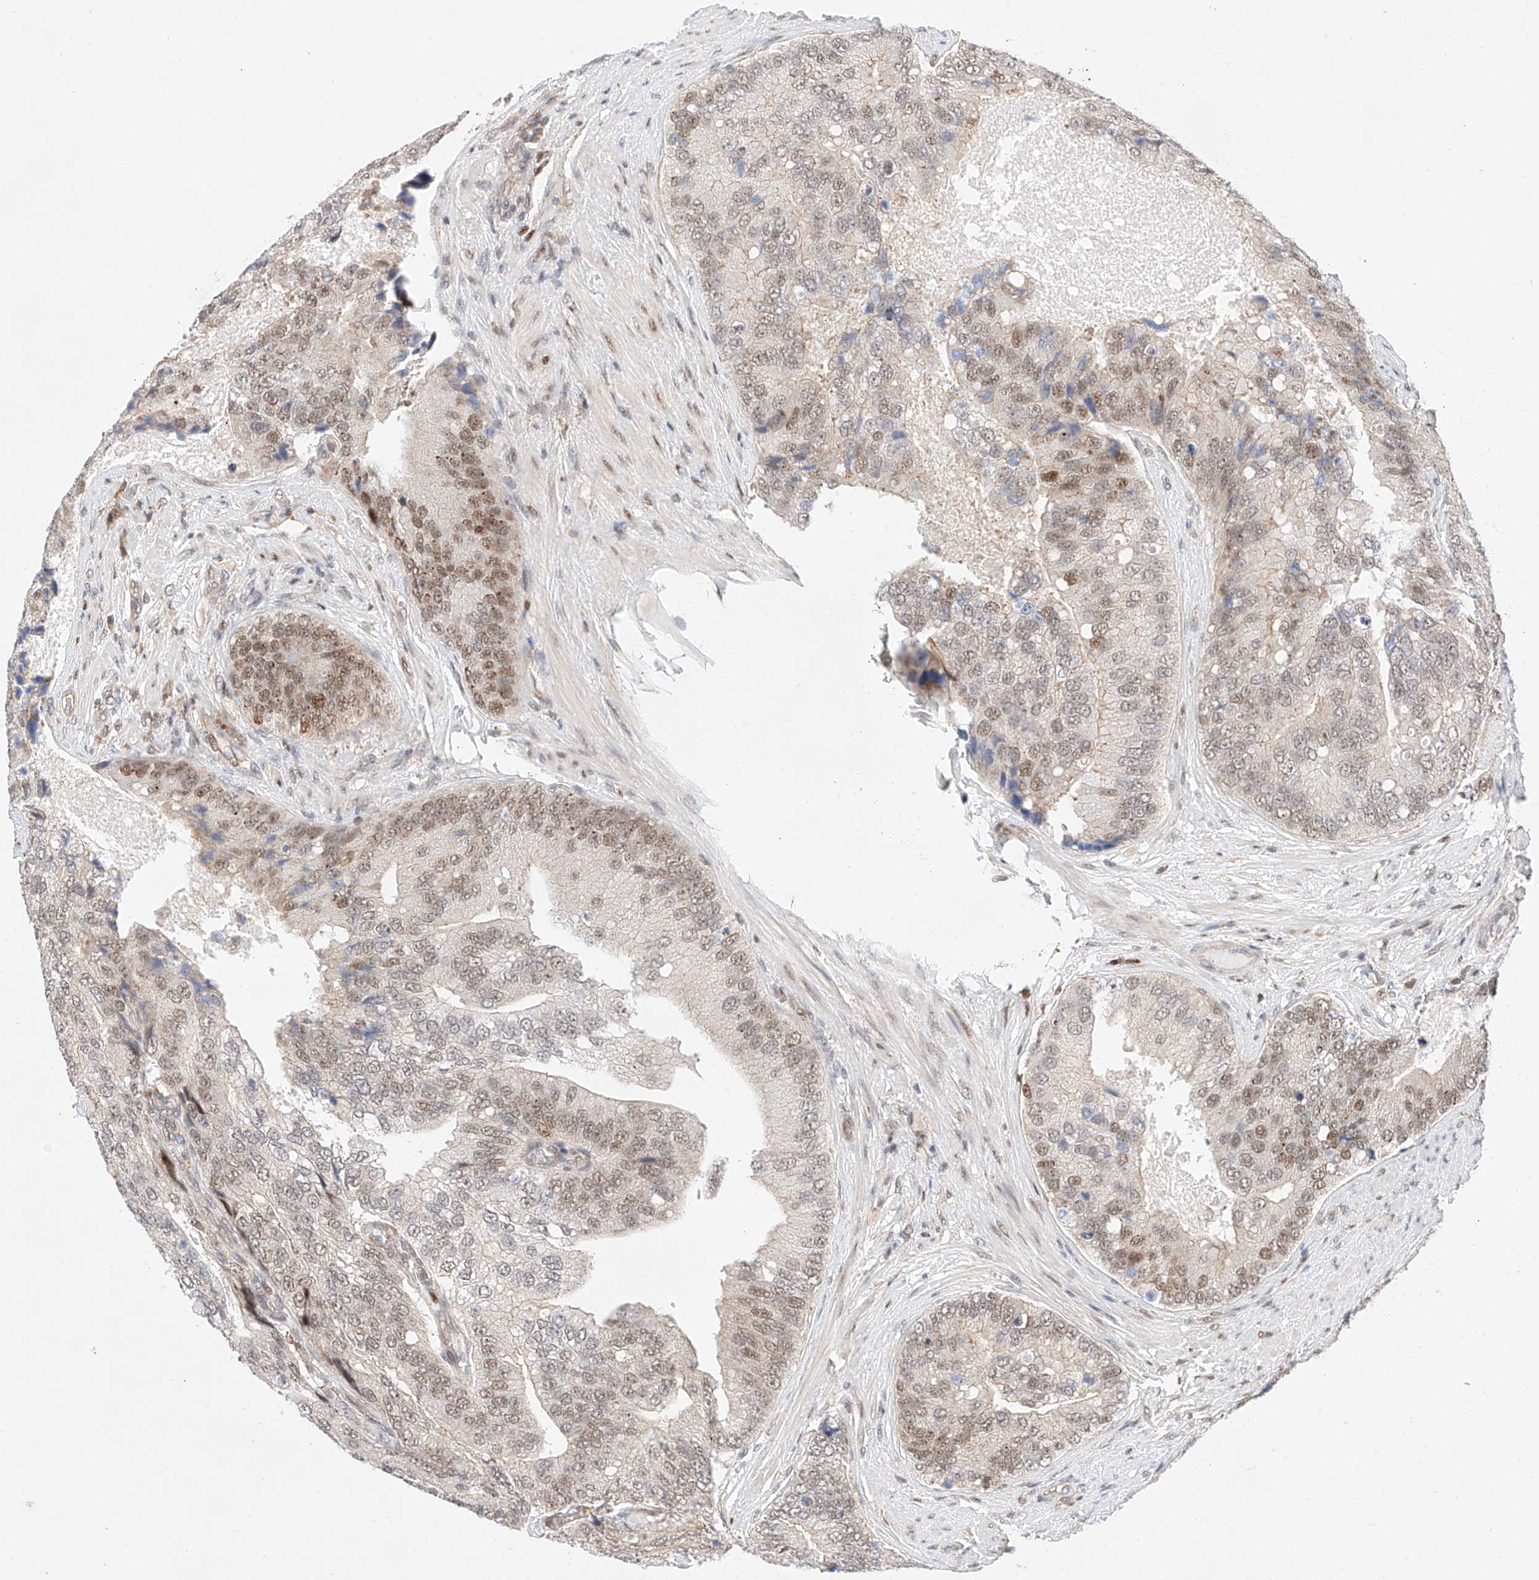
{"staining": {"intensity": "moderate", "quantity": ">75%", "location": "nuclear"}, "tissue": "prostate cancer", "cell_type": "Tumor cells", "image_type": "cancer", "snomed": [{"axis": "morphology", "description": "Adenocarcinoma, High grade"}, {"axis": "topography", "description": "Prostate"}], "caption": "Approximately >75% of tumor cells in prostate cancer (high-grade adenocarcinoma) reveal moderate nuclear protein positivity as visualized by brown immunohistochemical staining.", "gene": "HDAC9", "patient": {"sex": "male", "age": 70}}